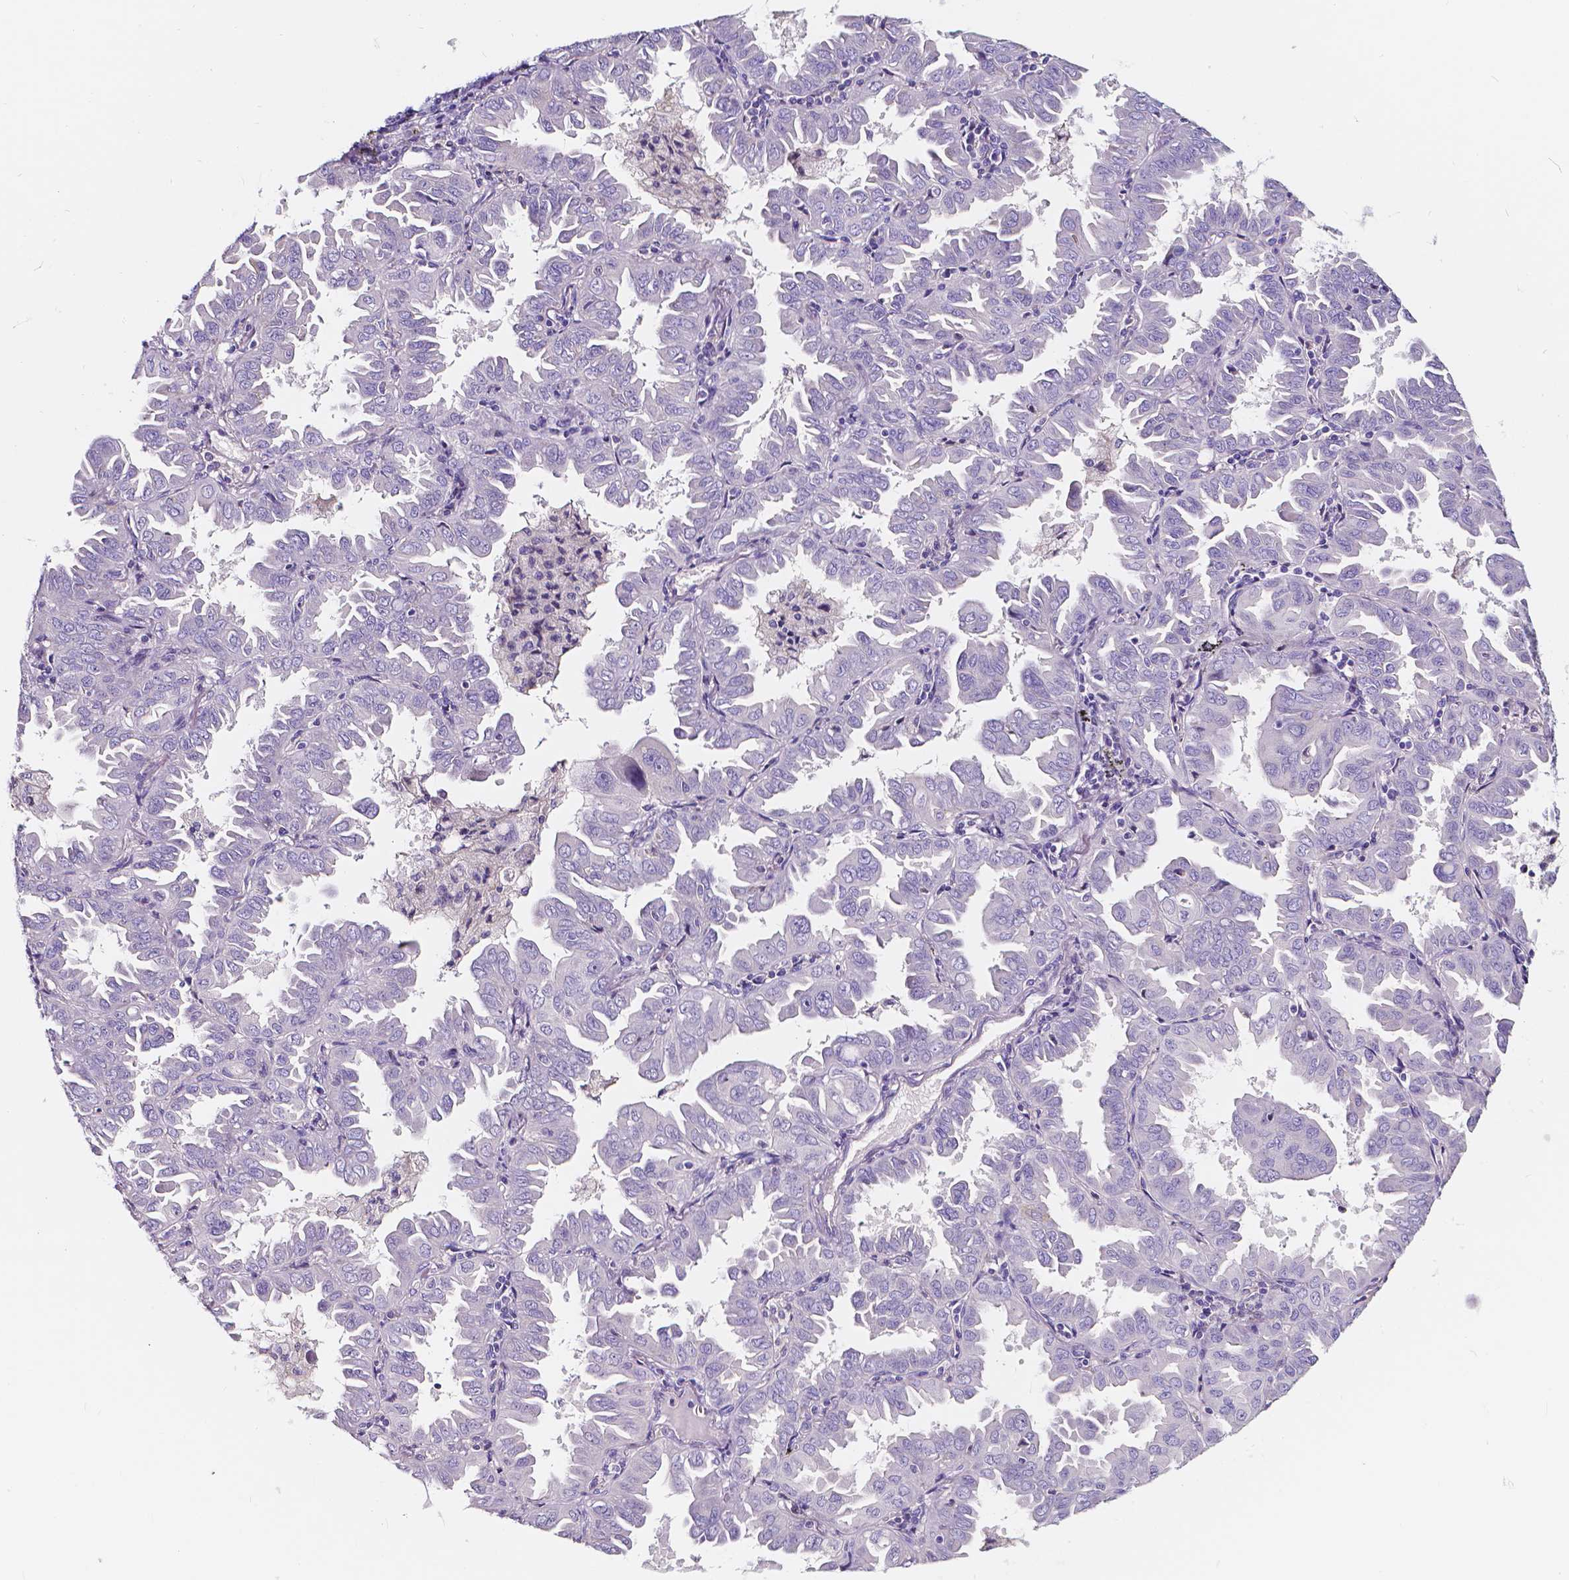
{"staining": {"intensity": "negative", "quantity": "none", "location": "none"}, "tissue": "lung cancer", "cell_type": "Tumor cells", "image_type": "cancer", "snomed": [{"axis": "morphology", "description": "Adenocarcinoma, NOS"}, {"axis": "topography", "description": "Lung"}], "caption": "DAB immunohistochemical staining of human lung cancer (adenocarcinoma) shows no significant expression in tumor cells.", "gene": "CLSTN2", "patient": {"sex": "male", "age": 64}}